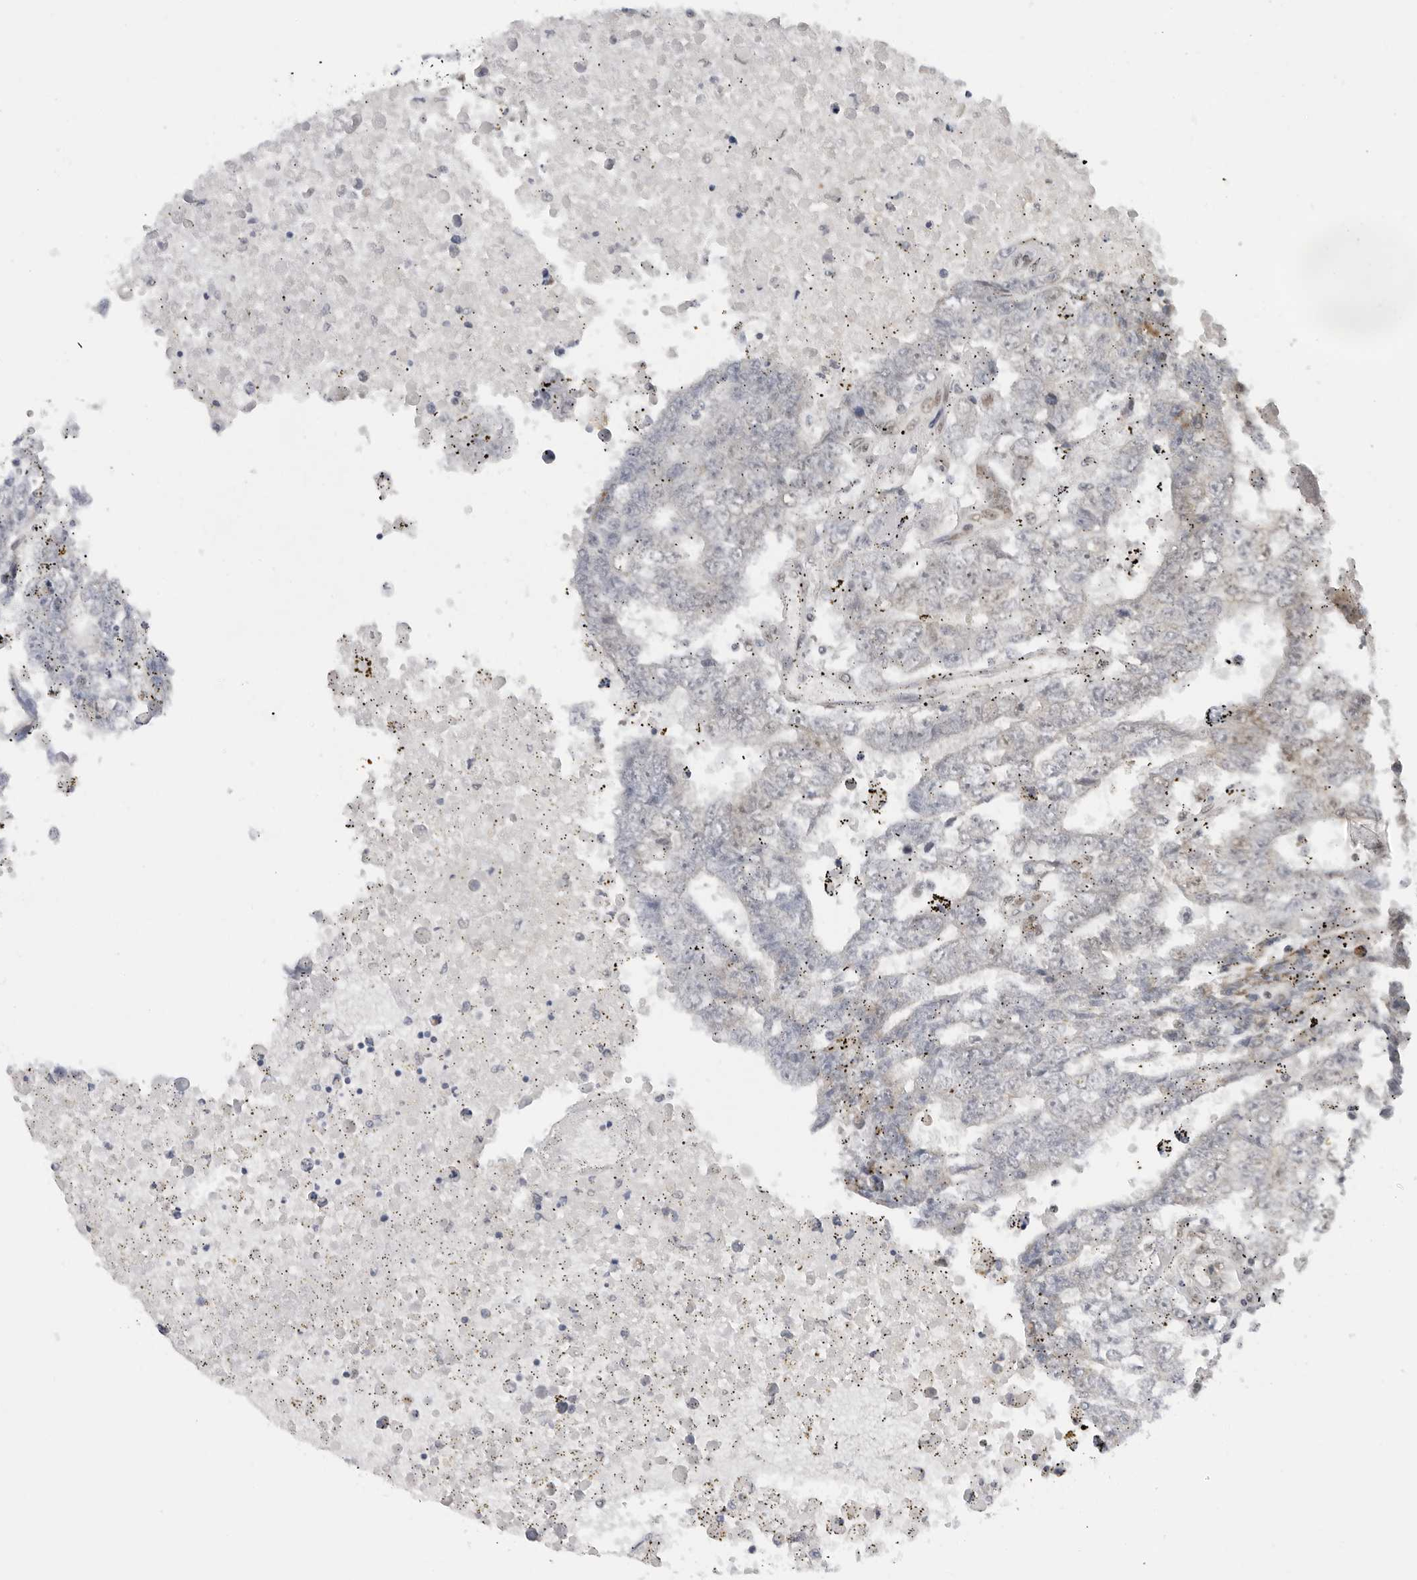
{"staining": {"intensity": "negative", "quantity": "none", "location": "none"}, "tissue": "testis cancer", "cell_type": "Tumor cells", "image_type": "cancer", "snomed": [{"axis": "morphology", "description": "Carcinoma, Embryonal, NOS"}, {"axis": "topography", "description": "Testis"}], "caption": "This is an immunohistochemistry image of testis cancer. There is no staining in tumor cells.", "gene": "FOXK2", "patient": {"sex": "male", "age": 25}}